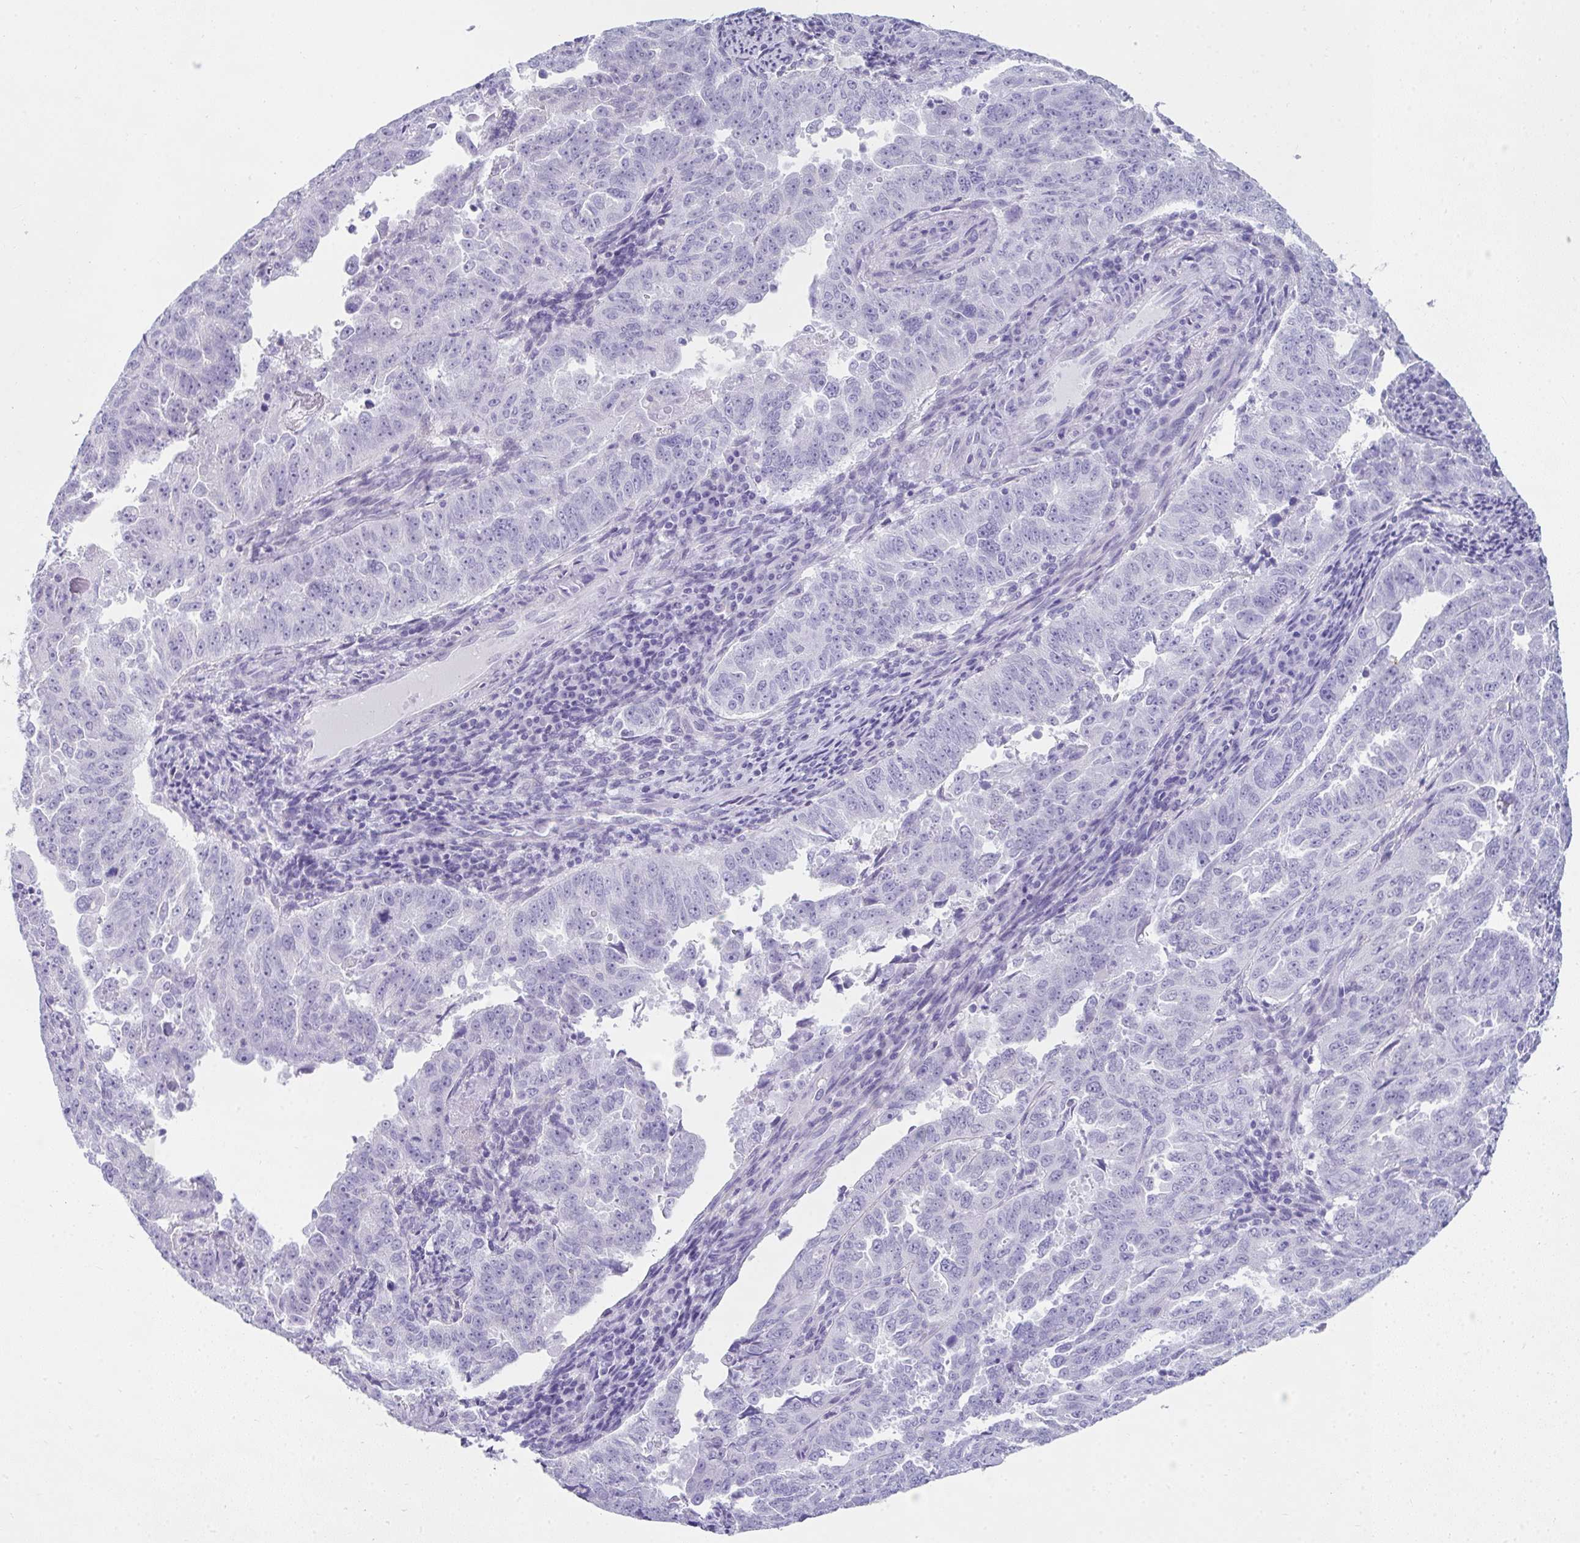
{"staining": {"intensity": "negative", "quantity": "none", "location": "none"}, "tissue": "endometrial cancer", "cell_type": "Tumor cells", "image_type": "cancer", "snomed": [{"axis": "morphology", "description": "Adenocarcinoma, NOS"}, {"axis": "topography", "description": "Endometrium"}], "caption": "IHC micrograph of neoplastic tissue: endometrial cancer (adenocarcinoma) stained with DAB (3,3'-diaminobenzidine) reveals no significant protein staining in tumor cells.", "gene": "RLF", "patient": {"sex": "female", "age": 65}}